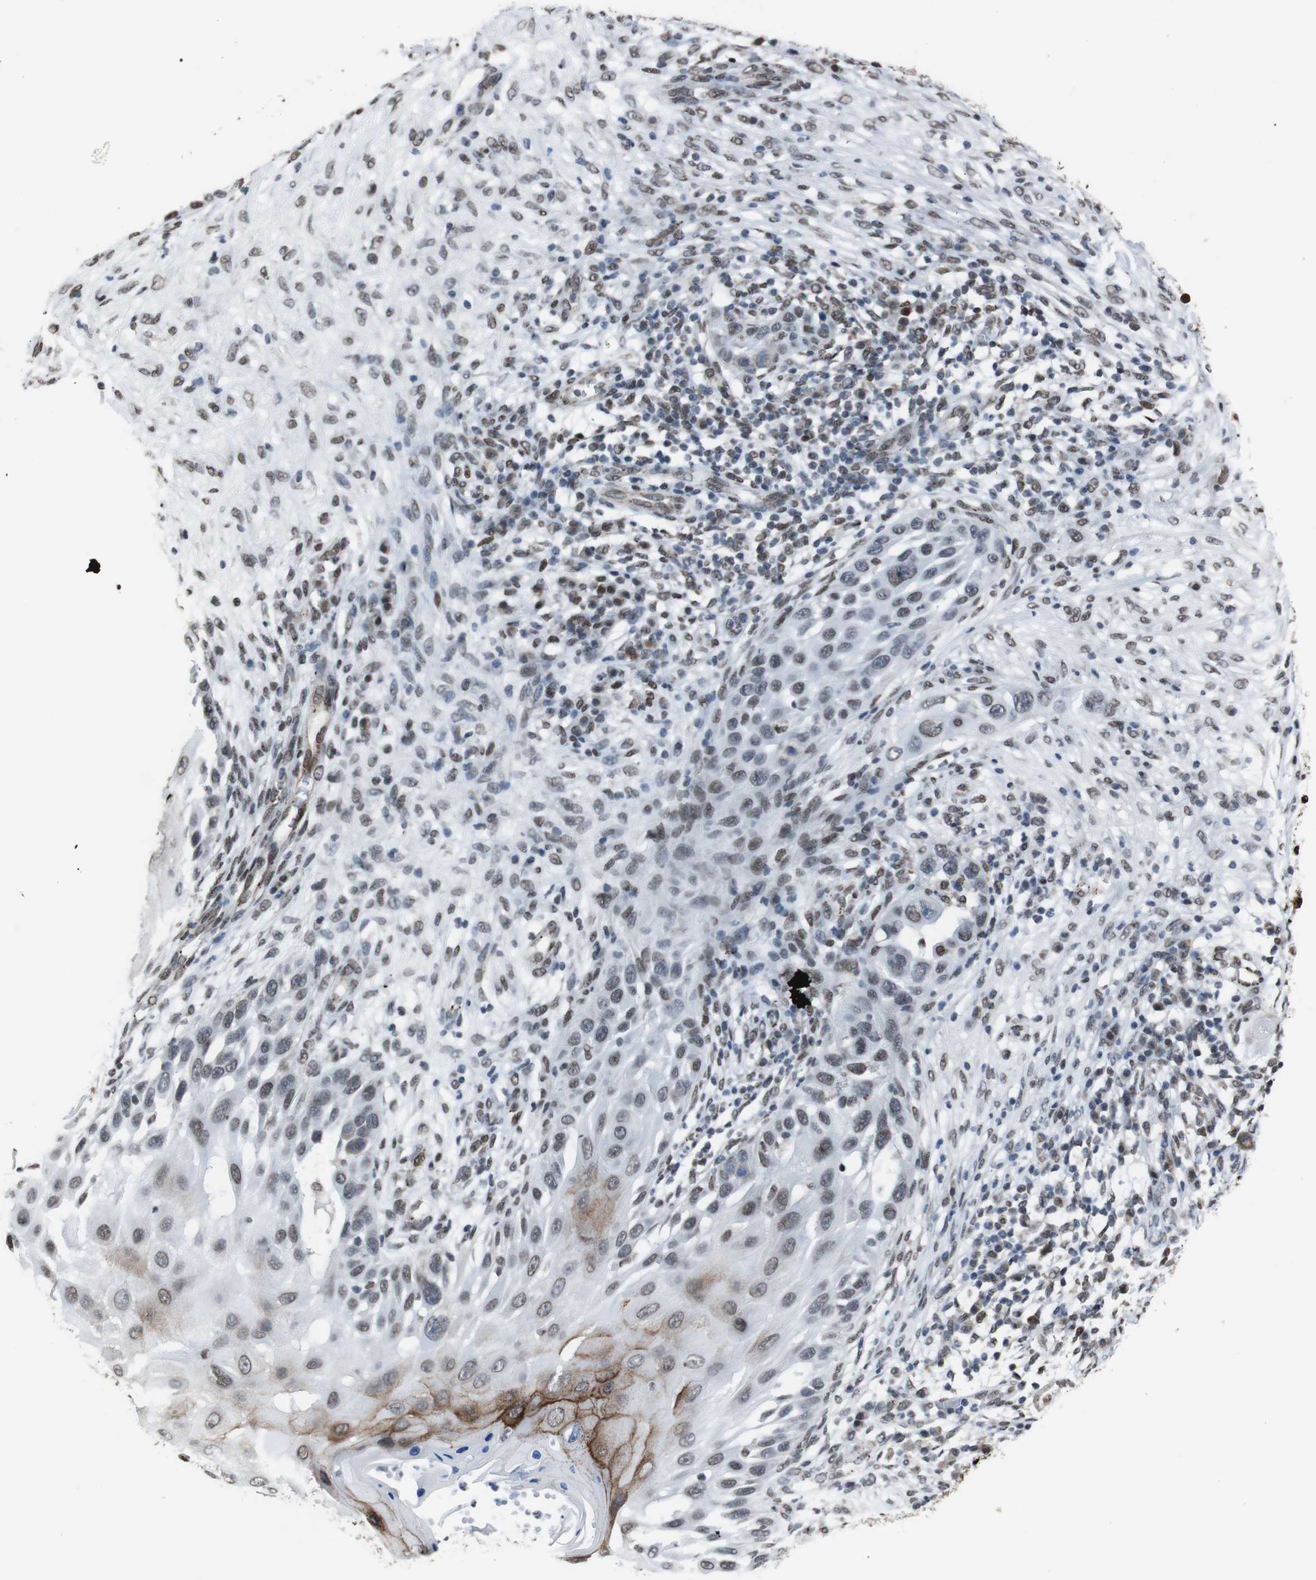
{"staining": {"intensity": "moderate", "quantity": "<25%", "location": "cytoplasmic/membranous"}, "tissue": "skin cancer", "cell_type": "Tumor cells", "image_type": "cancer", "snomed": [{"axis": "morphology", "description": "Squamous cell carcinoma, NOS"}, {"axis": "topography", "description": "Skin"}], "caption": "Immunohistochemical staining of skin cancer (squamous cell carcinoma) shows low levels of moderate cytoplasmic/membranous expression in about <25% of tumor cells.", "gene": "ROMO1", "patient": {"sex": "female", "age": 44}}